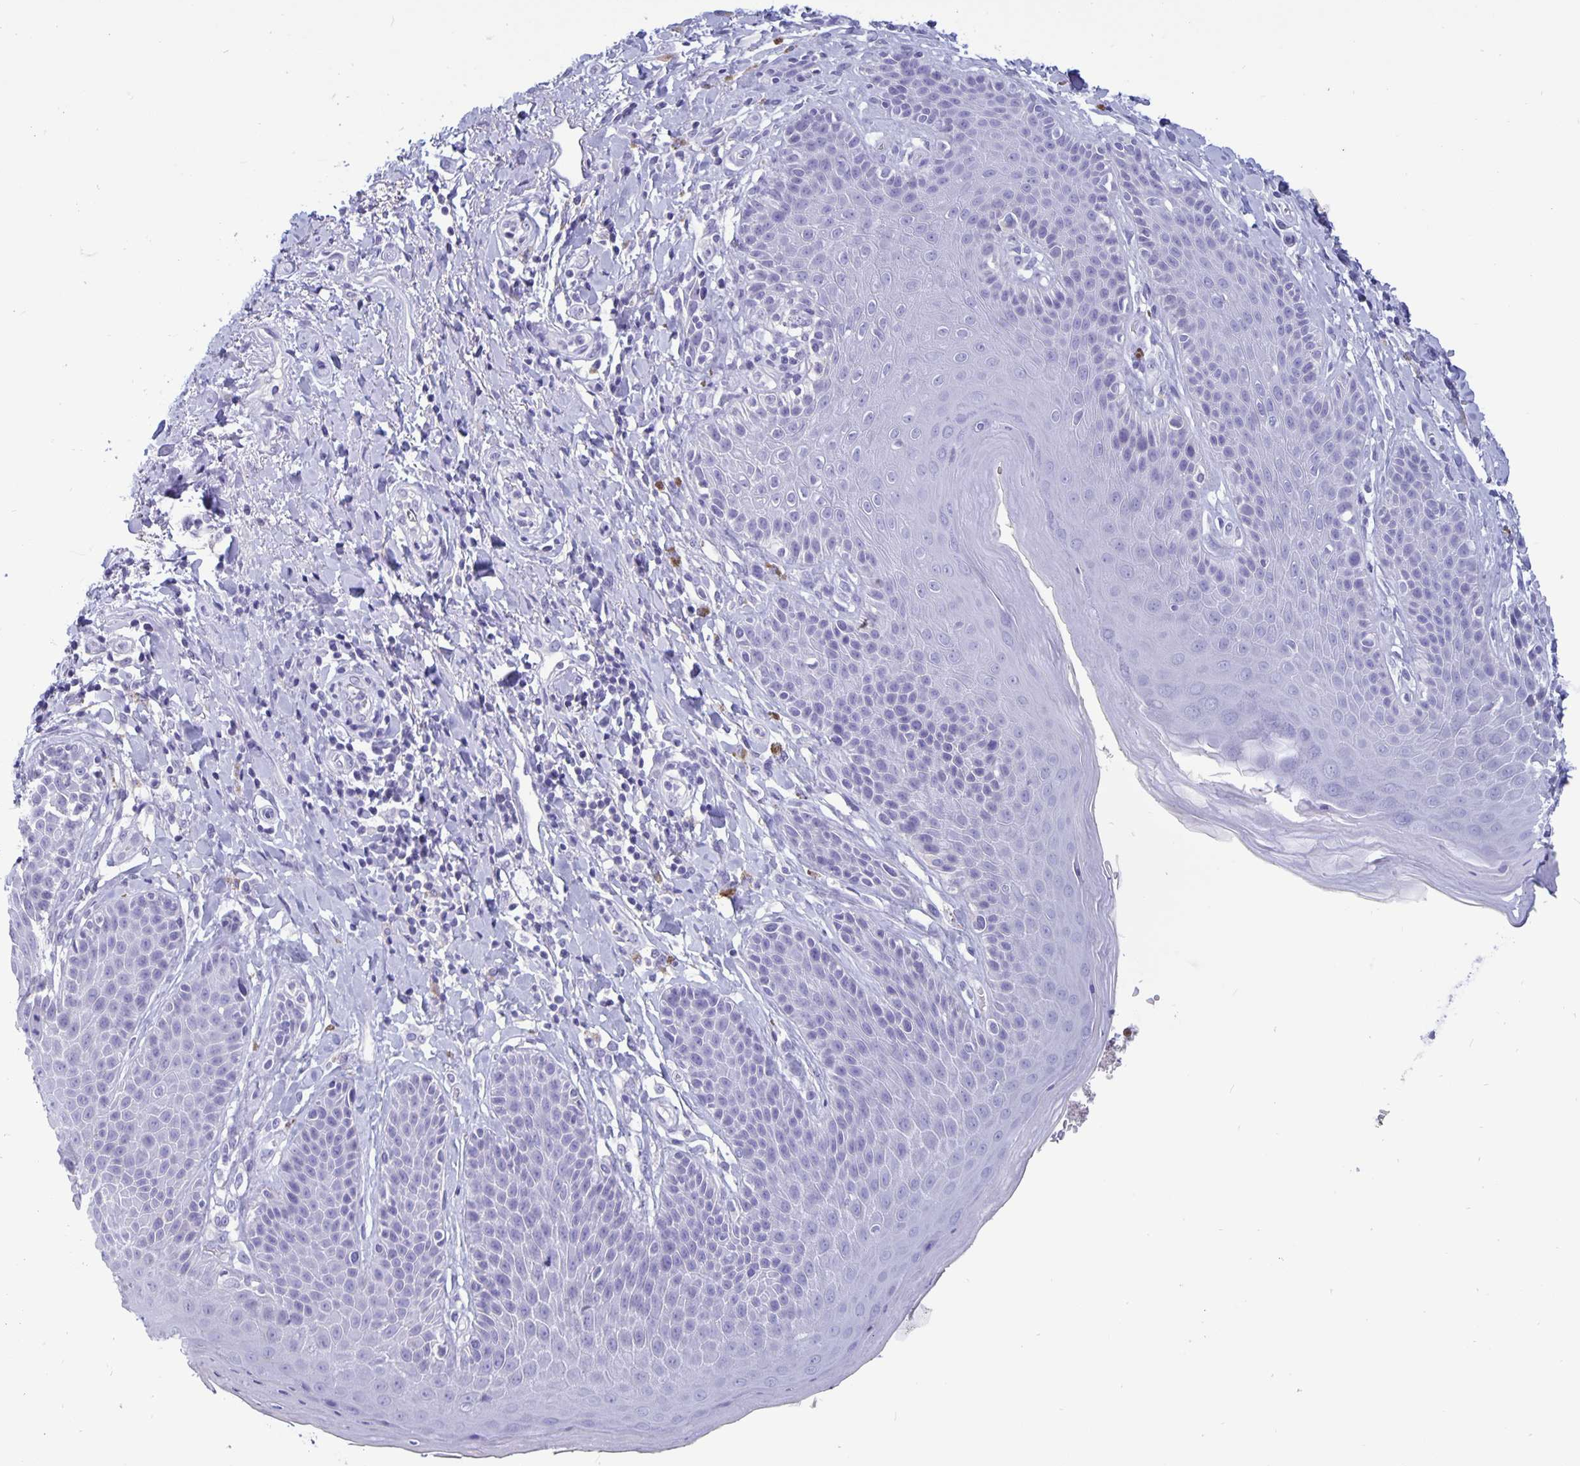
{"staining": {"intensity": "negative", "quantity": "none", "location": "none"}, "tissue": "skin", "cell_type": "Epidermal cells", "image_type": "normal", "snomed": [{"axis": "morphology", "description": "Normal tissue, NOS"}, {"axis": "topography", "description": "Anal"}, {"axis": "topography", "description": "Peripheral nerve tissue"}], "caption": "The immunohistochemistry photomicrograph has no significant expression in epidermal cells of skin.", "gene": "BPIFA3", "patient": {"sex": "male", "age": 51}}